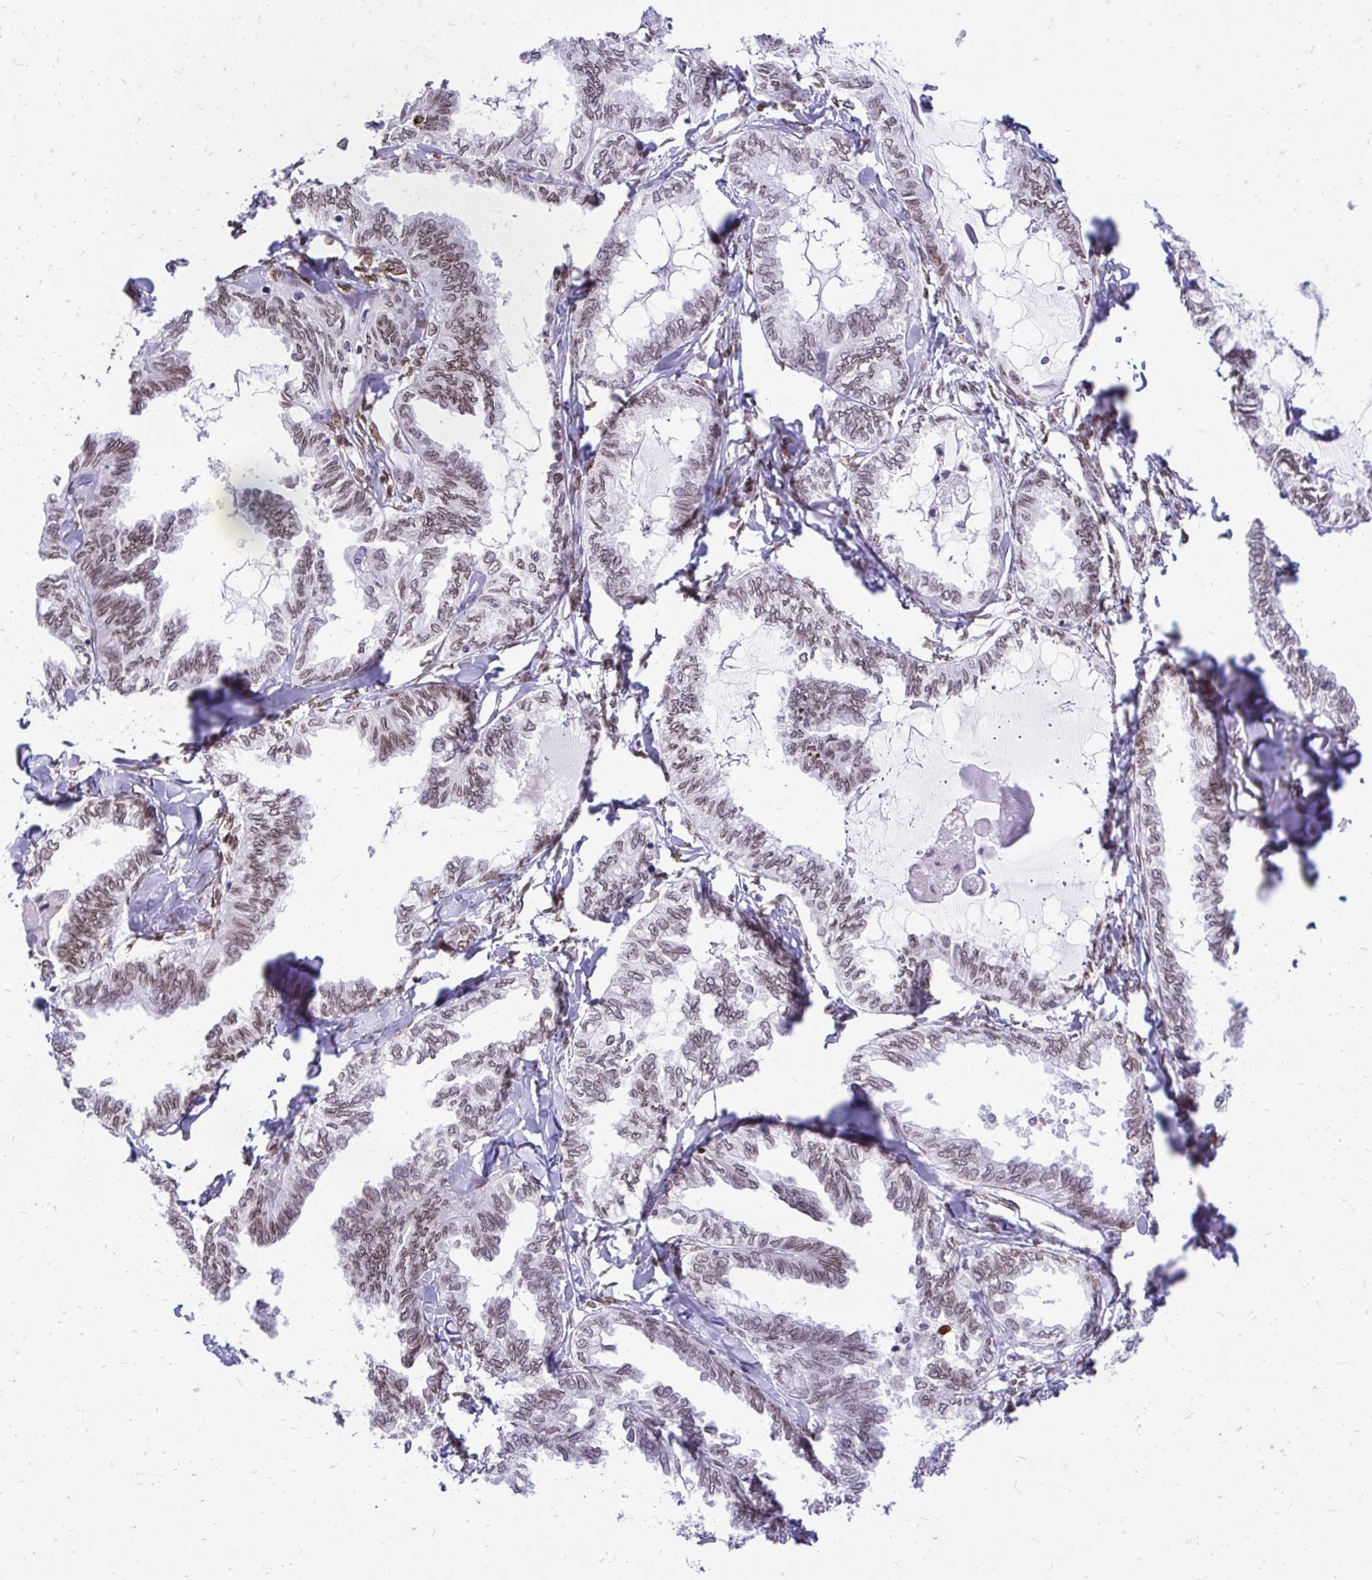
{"staining": {"intensity": "moderate", "quantity": ">75%", "location": "cytoplasmic/membranous,nuclear"}, "tissue": "ovarian cancer", "cell_type": "Tumor cells", "image_type": "cancer", "snomed": [{"axis": "morphology", "description": "Carcinoma, endometroid"}, {"axis": "topography", "description": "Ovary"}], "caption": "Moderate cytoplasmic/membranous and nuclear expression is appreciated in approximately >75% of tumor cells in ovarian endometroid carcinoma.", "gene": "BANF1", "patient": {"sex": "female", "age": 70}}